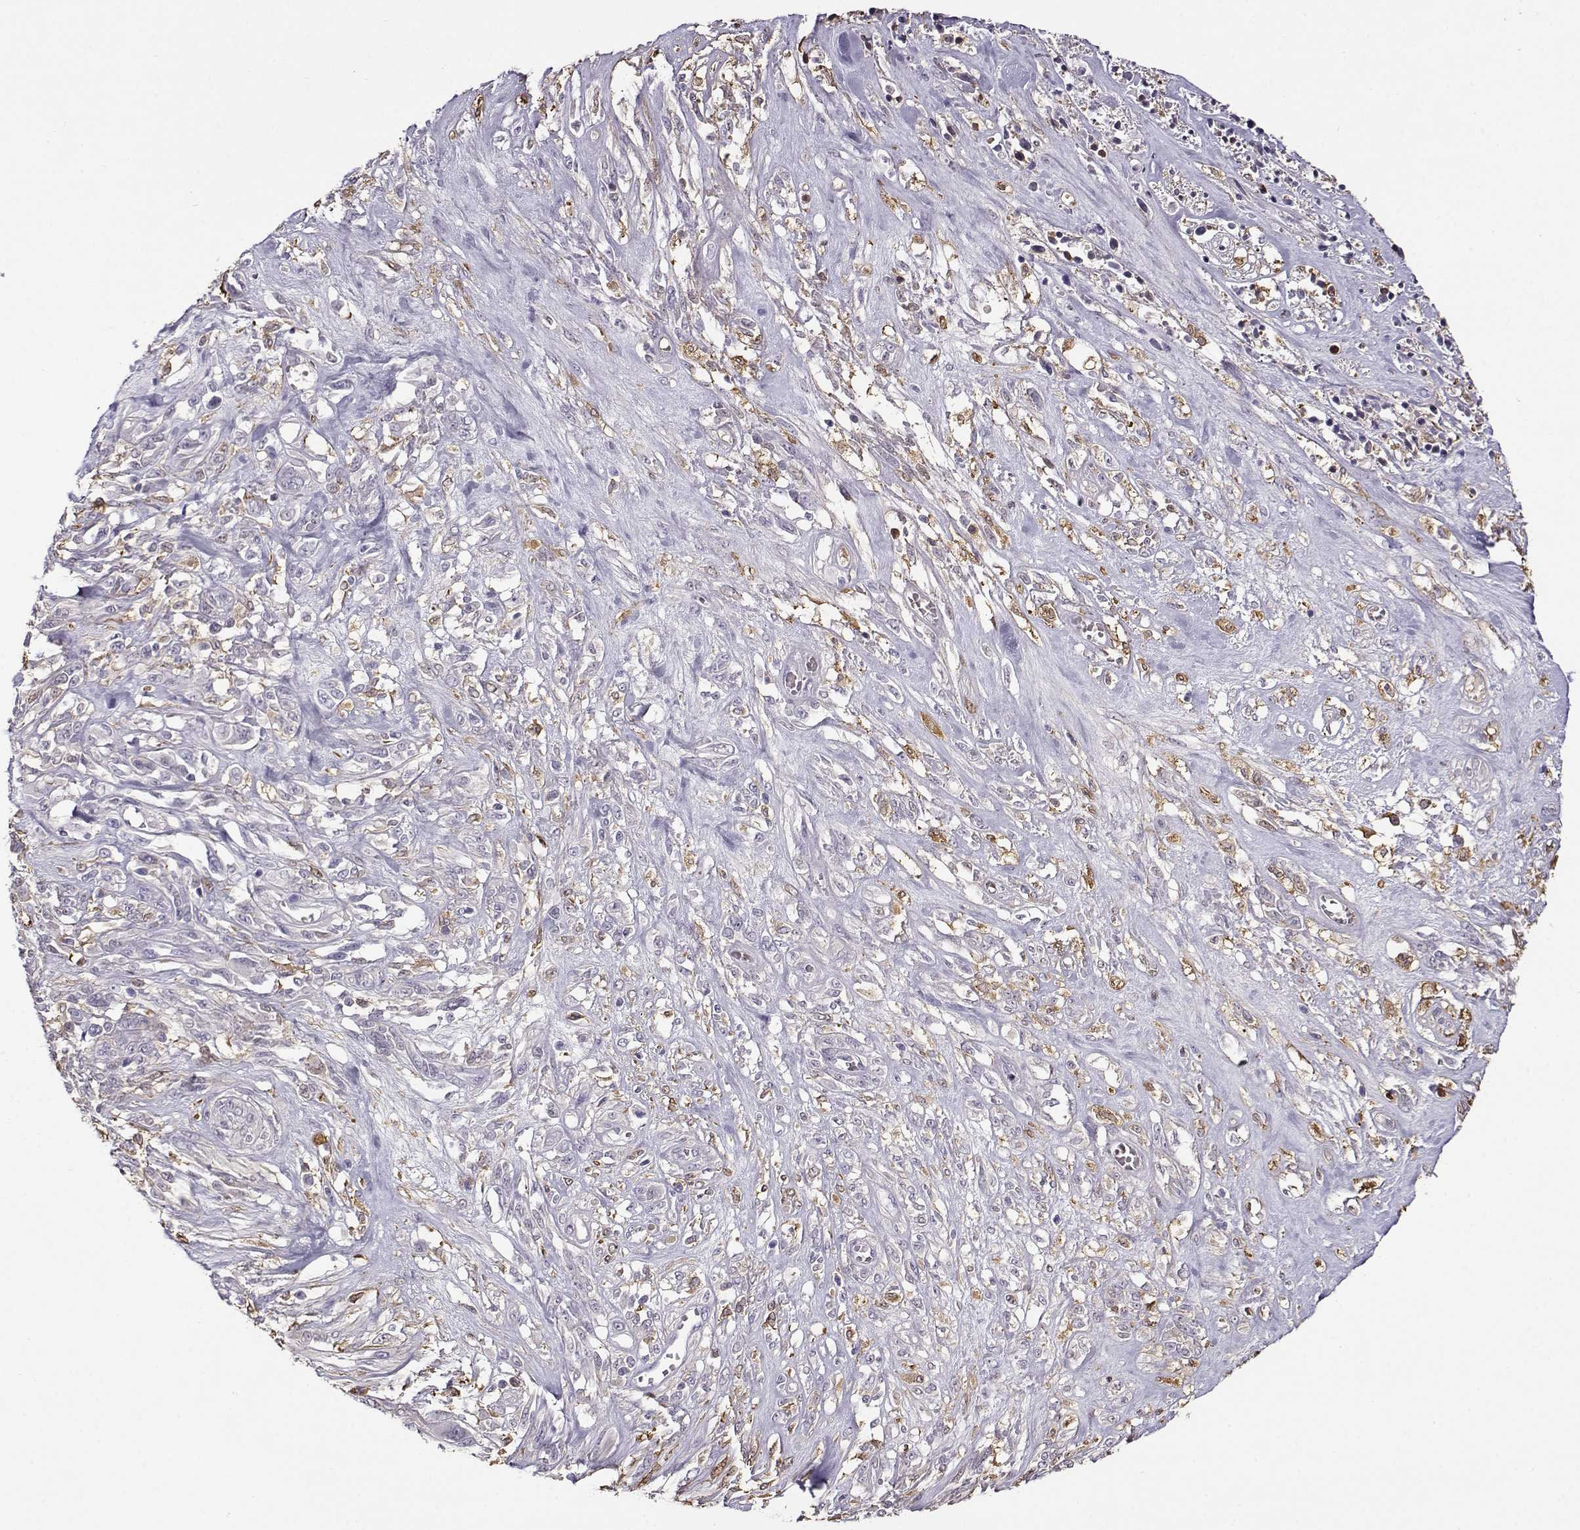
{"staining": {"intensity": "negative", "quantity": "none", "location": "none"}, "tissue": "melanoma", "cell_type": "Tumor cells", "image_type": "cancer", "snomed": [{"axis": "morphology", "description": "Malignant melanoma, NOS"}, {"axis": "topography", "description": "Skin"}], "caption": "Immunohistochemical staining of malignant melanoma displays no significant staining in tumor cells. (Stains: DAB (3,3'-diaminobenzidine) immunohistochemistry with hematoxylin counter stain, Microscopy: brightfield microscopy at high magnification).", "gene": "UCP3", "patient": {"sex": "female", "age": 91}}